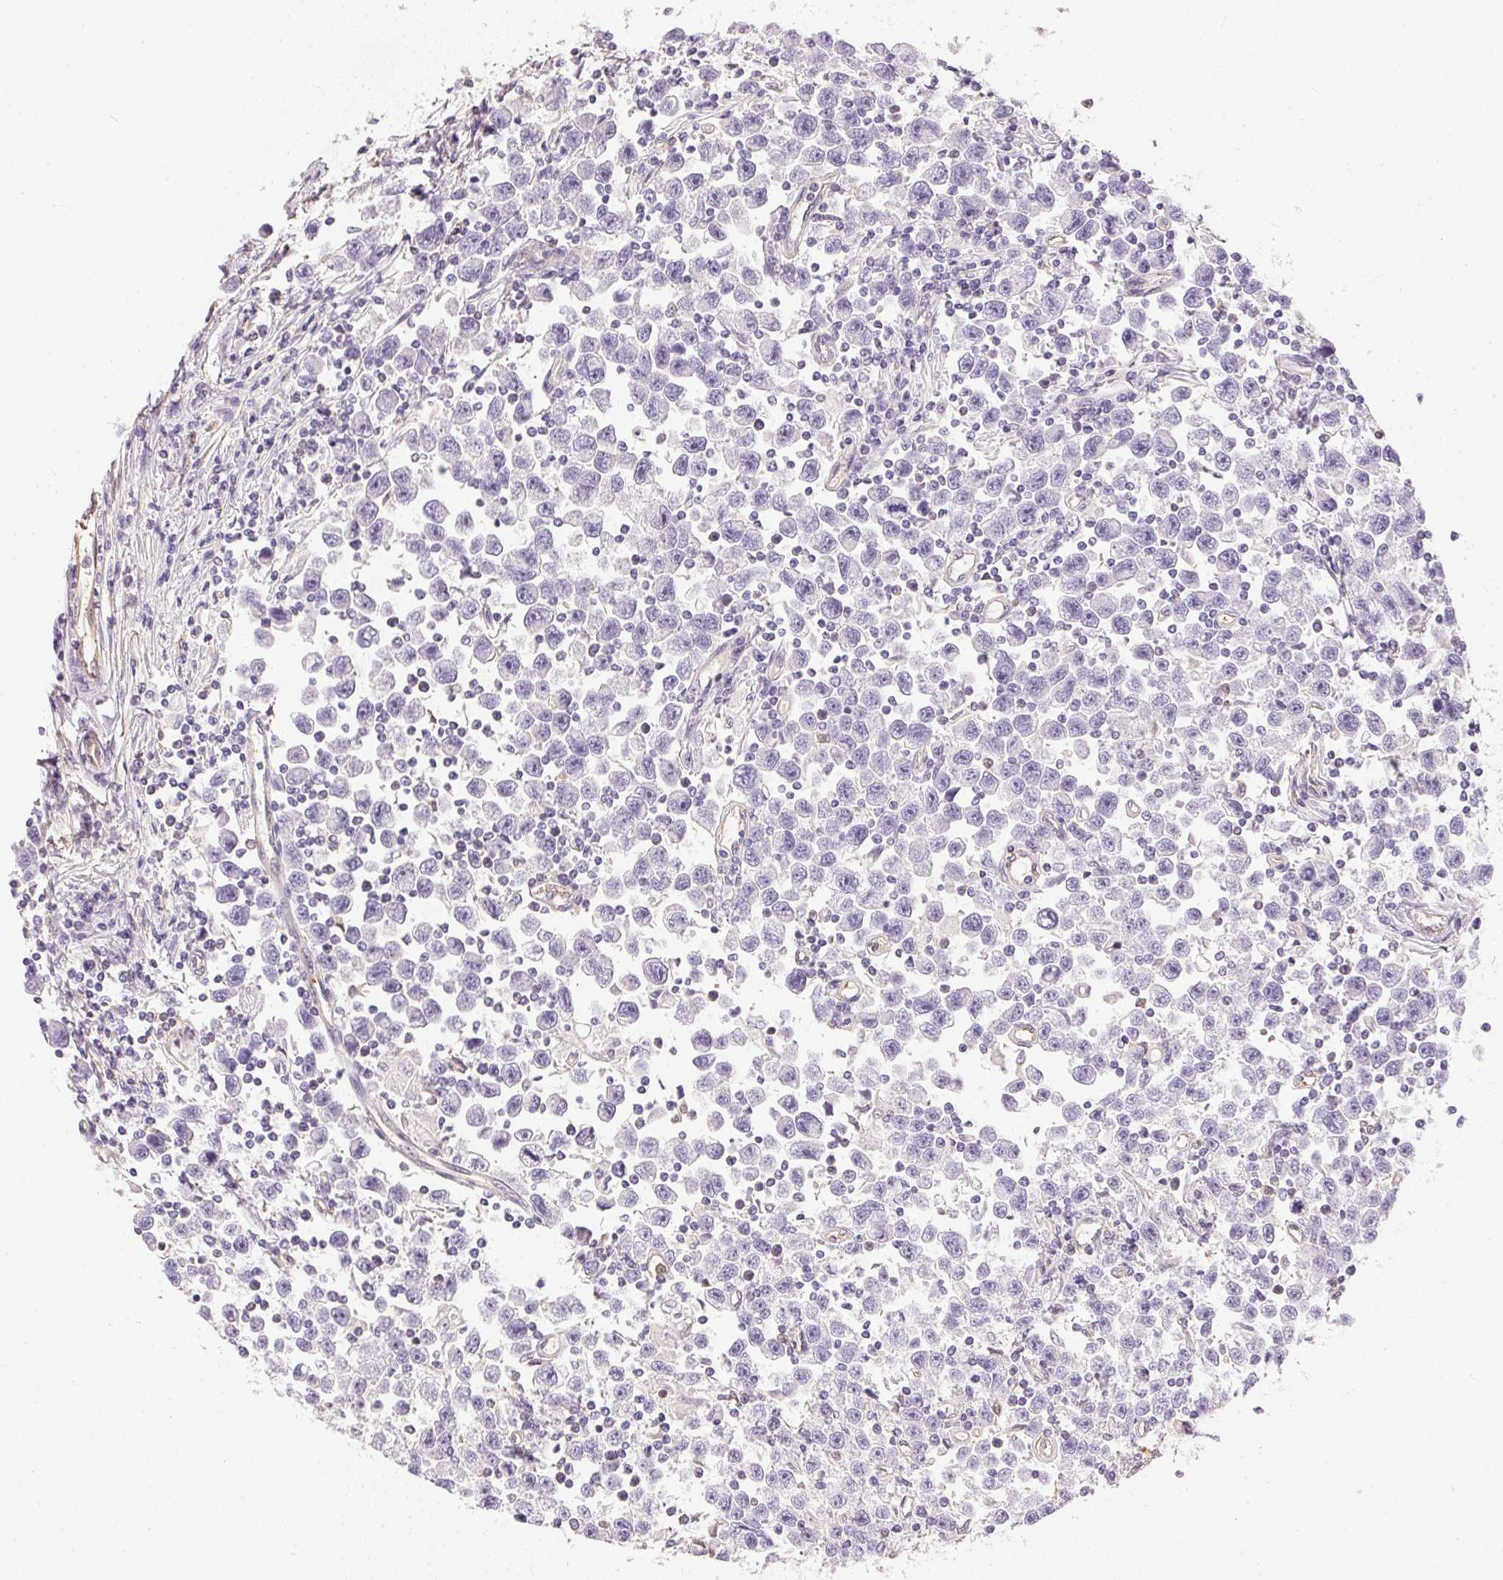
{"staining": {"intensity": "negative", "quantity": "none", "location": "none"}, "tissue": "testis cancer", "cell_type": "Tumor cells", "image_type": "cancer", "snomed": [{"axis": "morphology", "description": "Seminoma, NOS"}, {"axis": "topography", "description": "Testis"}], "caption": "Histopathology image shows no significant protein expression in tumor cells of testis seminoma.", "gene": "S100A3", "patient": {"sex": "male", "age": 31}}